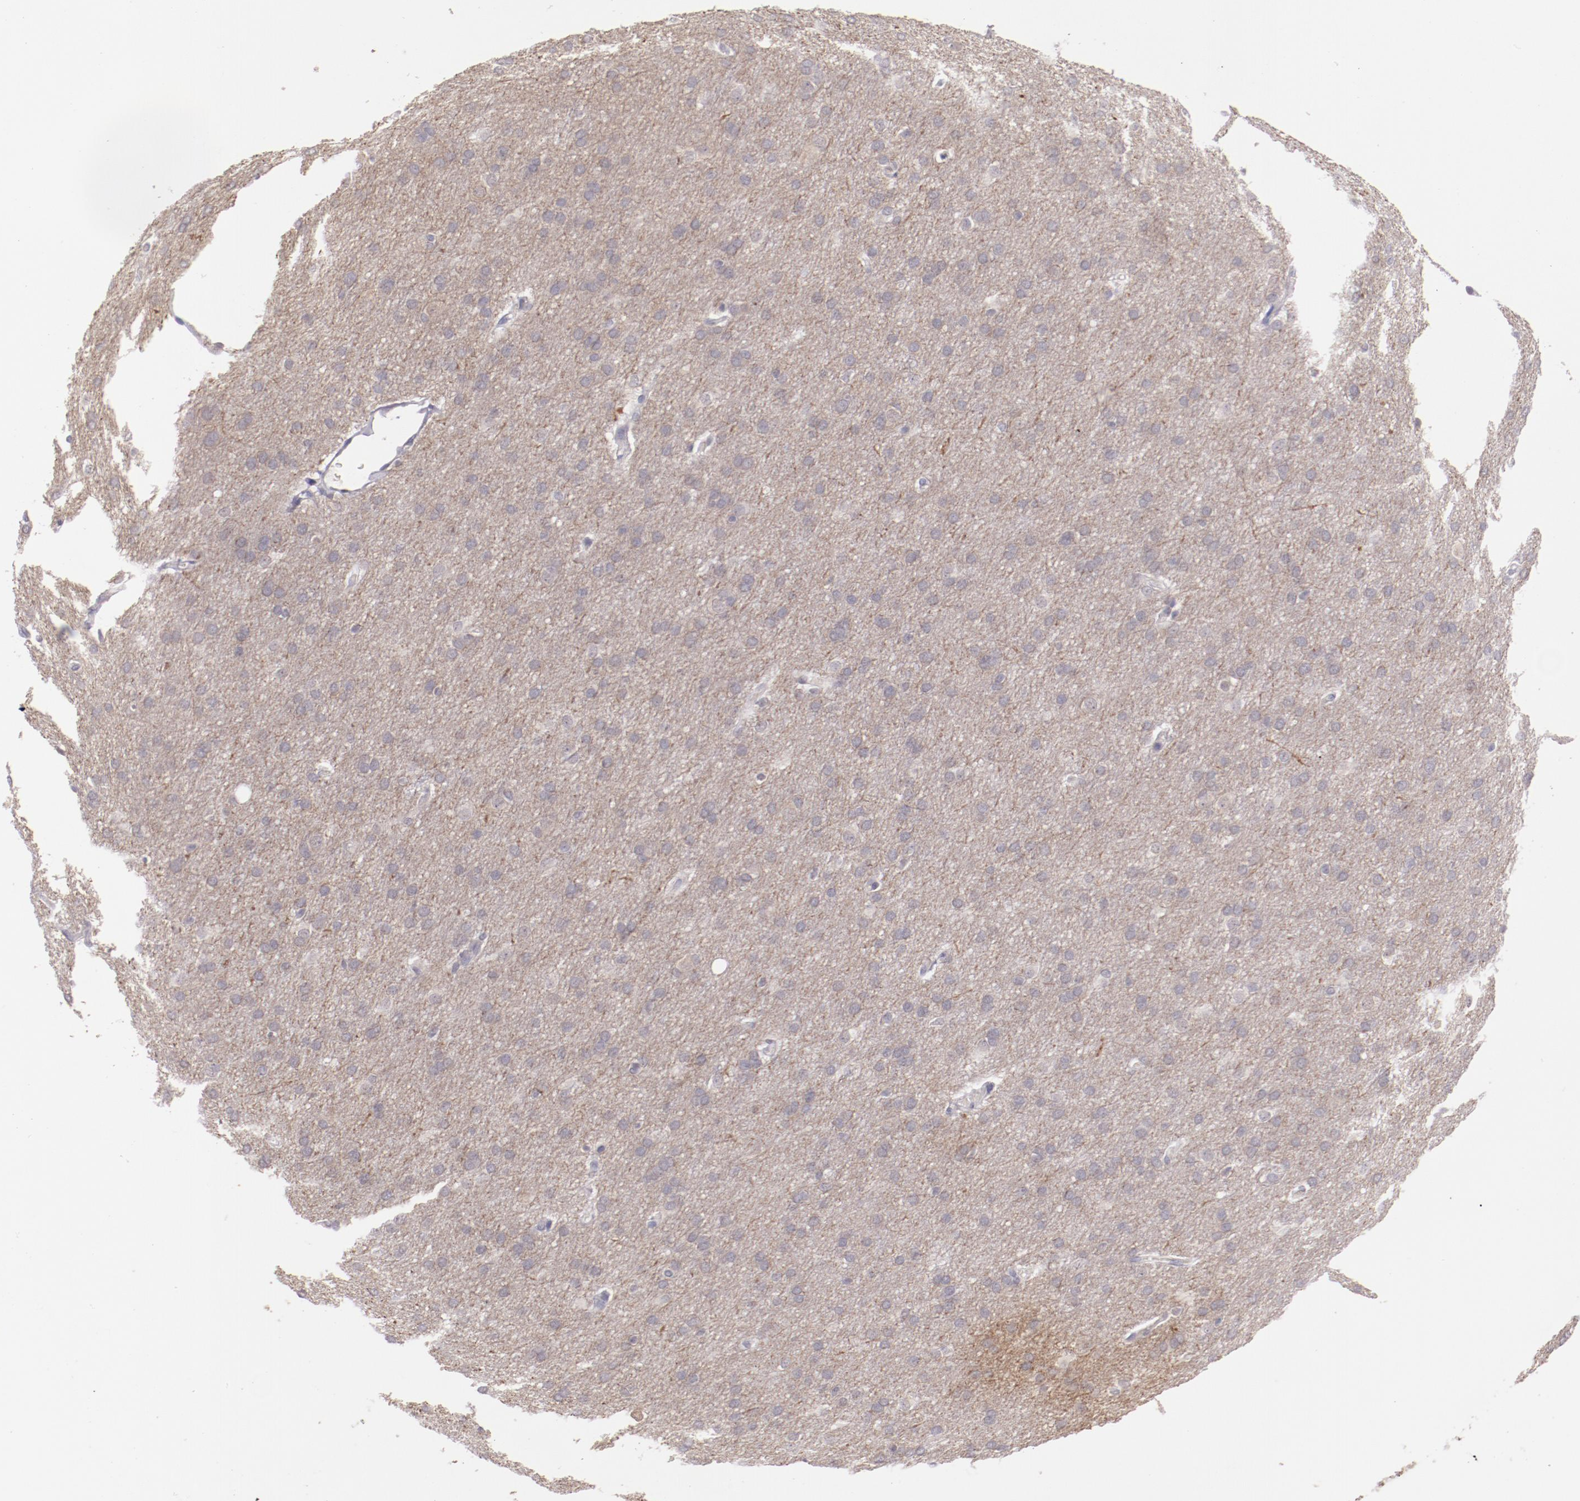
{"staining": {"intensity": "negative", "quantity": "none", "location": "none"}, "tissue": "glioma", "cell_type": "Tumor cells", "image_type": "cancer", "snomed": [{"axis": "morphology", "description": "Glioma, malignant, Low grade"}, {"axis": "topography", "description": "Brain"}], "caption": "Immunohistochemistry histopathology image of neoplastic tissue: human glioma stained with DAB shows no significant protein positivity in tumor cells. (DAB (3,3'-diaminobenzidine) immunohistochemistry visualized using brightfield microscopy, high magnification).", "gene": "TRAF3", "patient": {"sex": "female", "age": 32}}